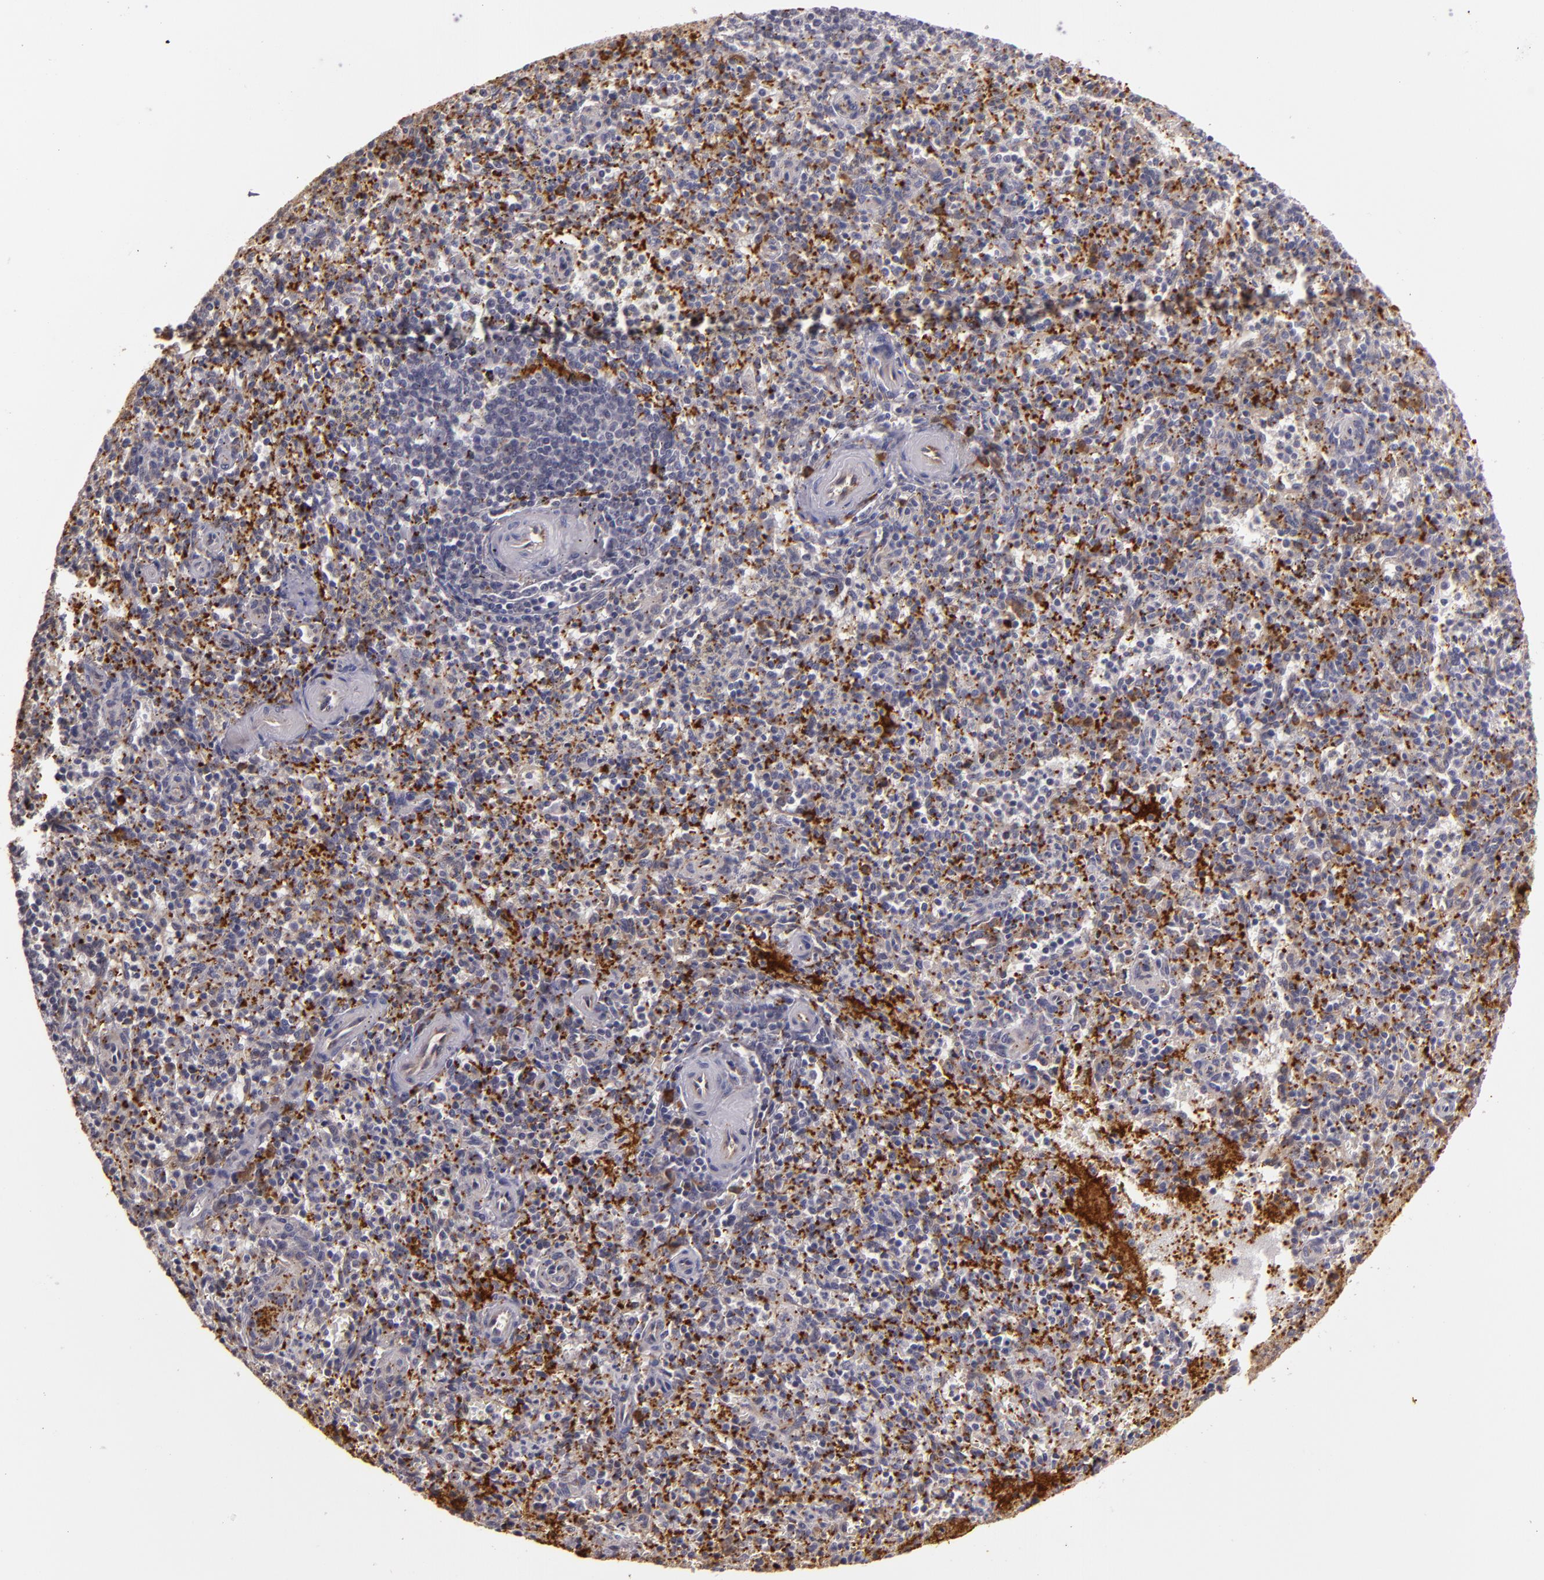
{"staining": {"intensity": "negative", "quantity": "none", "location": "none"}, "tissue": "spleen", "cell_type": "Cells in red pulp", "image_type": "normal", "snomed": [{"axis": "morphology", "description": "Normal tissue, NOS"}, {"axis": "topography", "description": "Spleen"}], "caption": "Micrograph shows no significant protein positivity in cells in red pulp of unremarkable spleen. (DAB (3,3'-diaminobenzidine) immunohistochemistry with hematoxylin counter stain).", "gene": "SYTL4", "patient": {"sex": "male", "age": 72}}